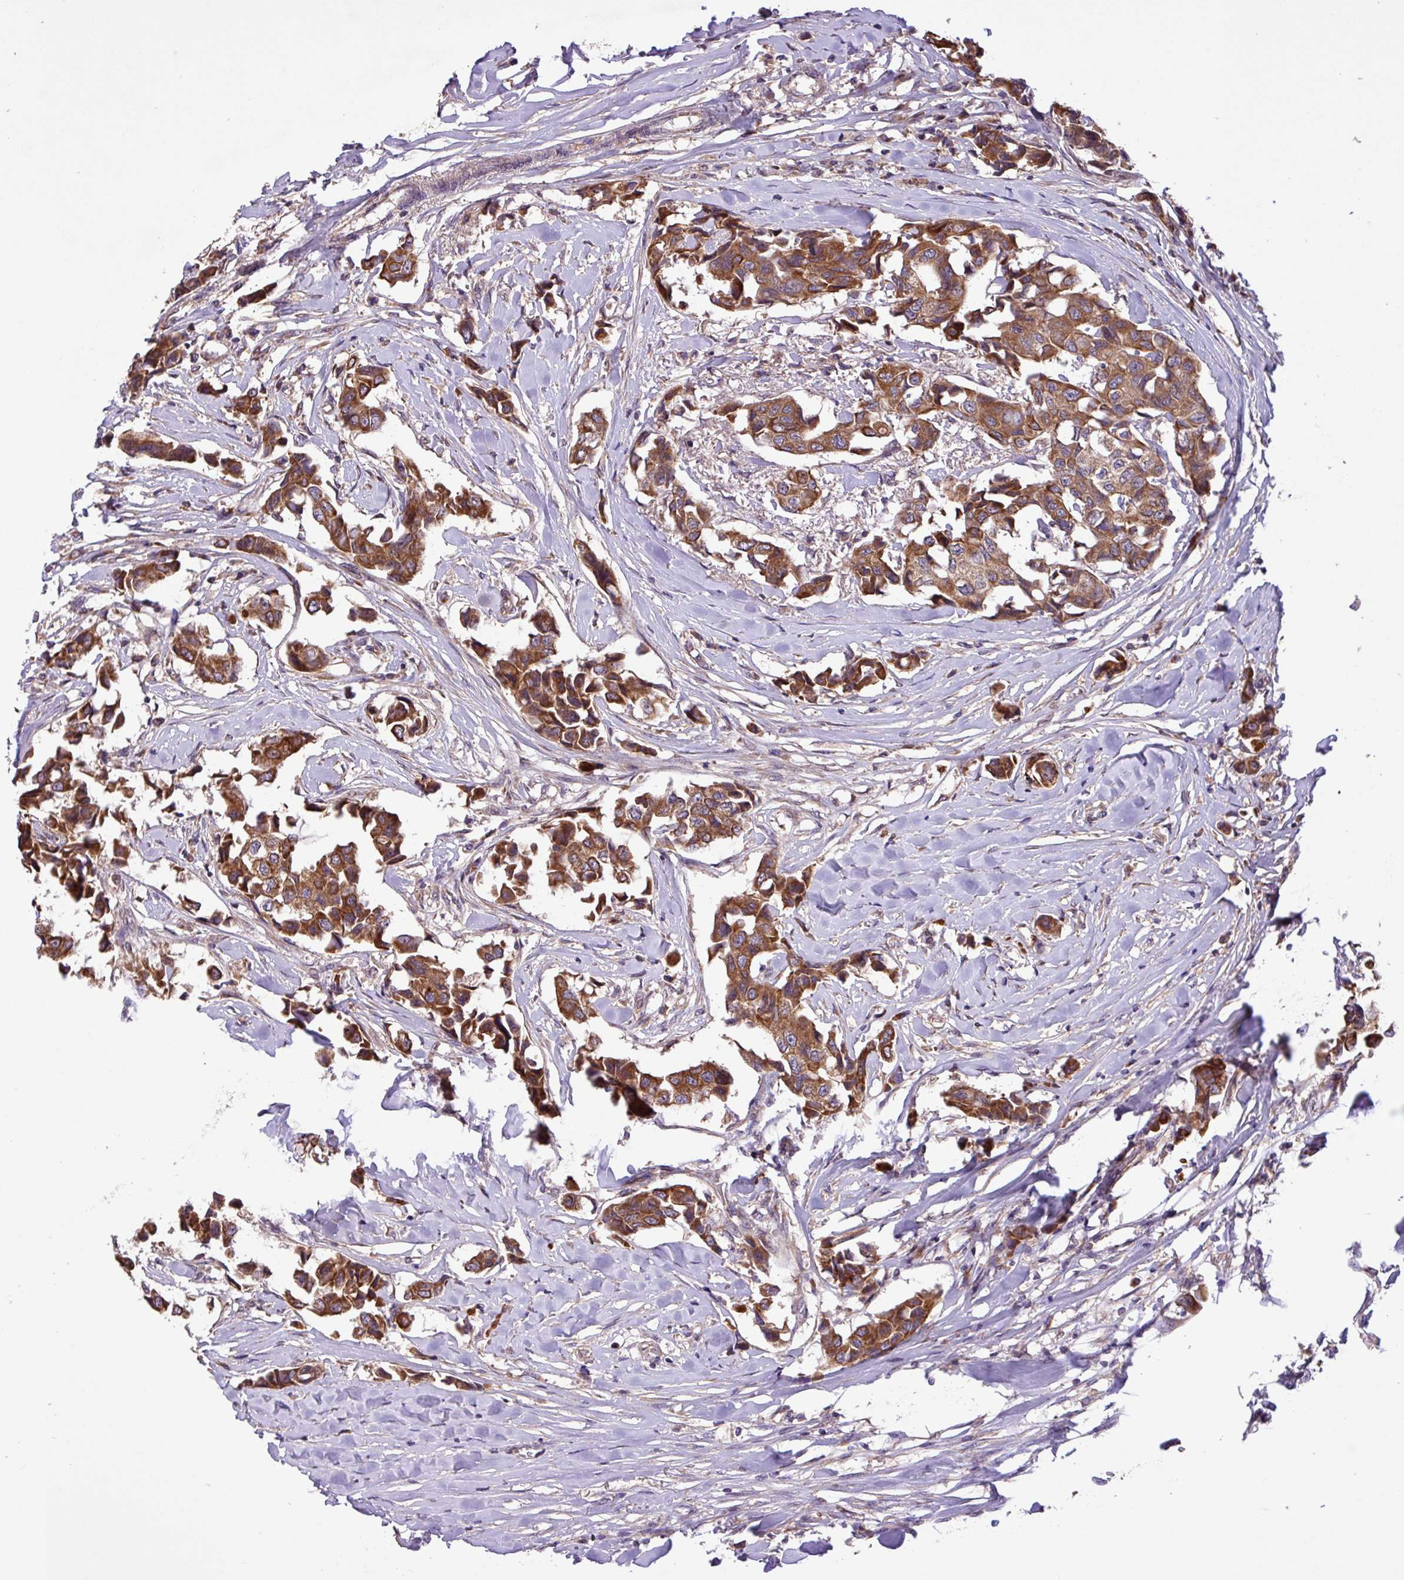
{"staining": {"intensity": "strong", "quantity": ">75%", "location": "cytoplasmic/membranous"}, "tissue": "breast cancer", "cell_type": "Tumor cells", "image_type": "cancer", "snomed": [{"axis": "morphology", "description": "Duct carcinoma"}, {"axis": "topography", "description": "Breast"}], "caption": "About >75% of tumor cells in breast cancer (invasive ductal carcinoma) display strong cytoplasmic/membranous protein staining as visualized by brown immunohistochemical staining.", "gene": "TIMM10B", "patient": {"sex": "female", "age": 80}}